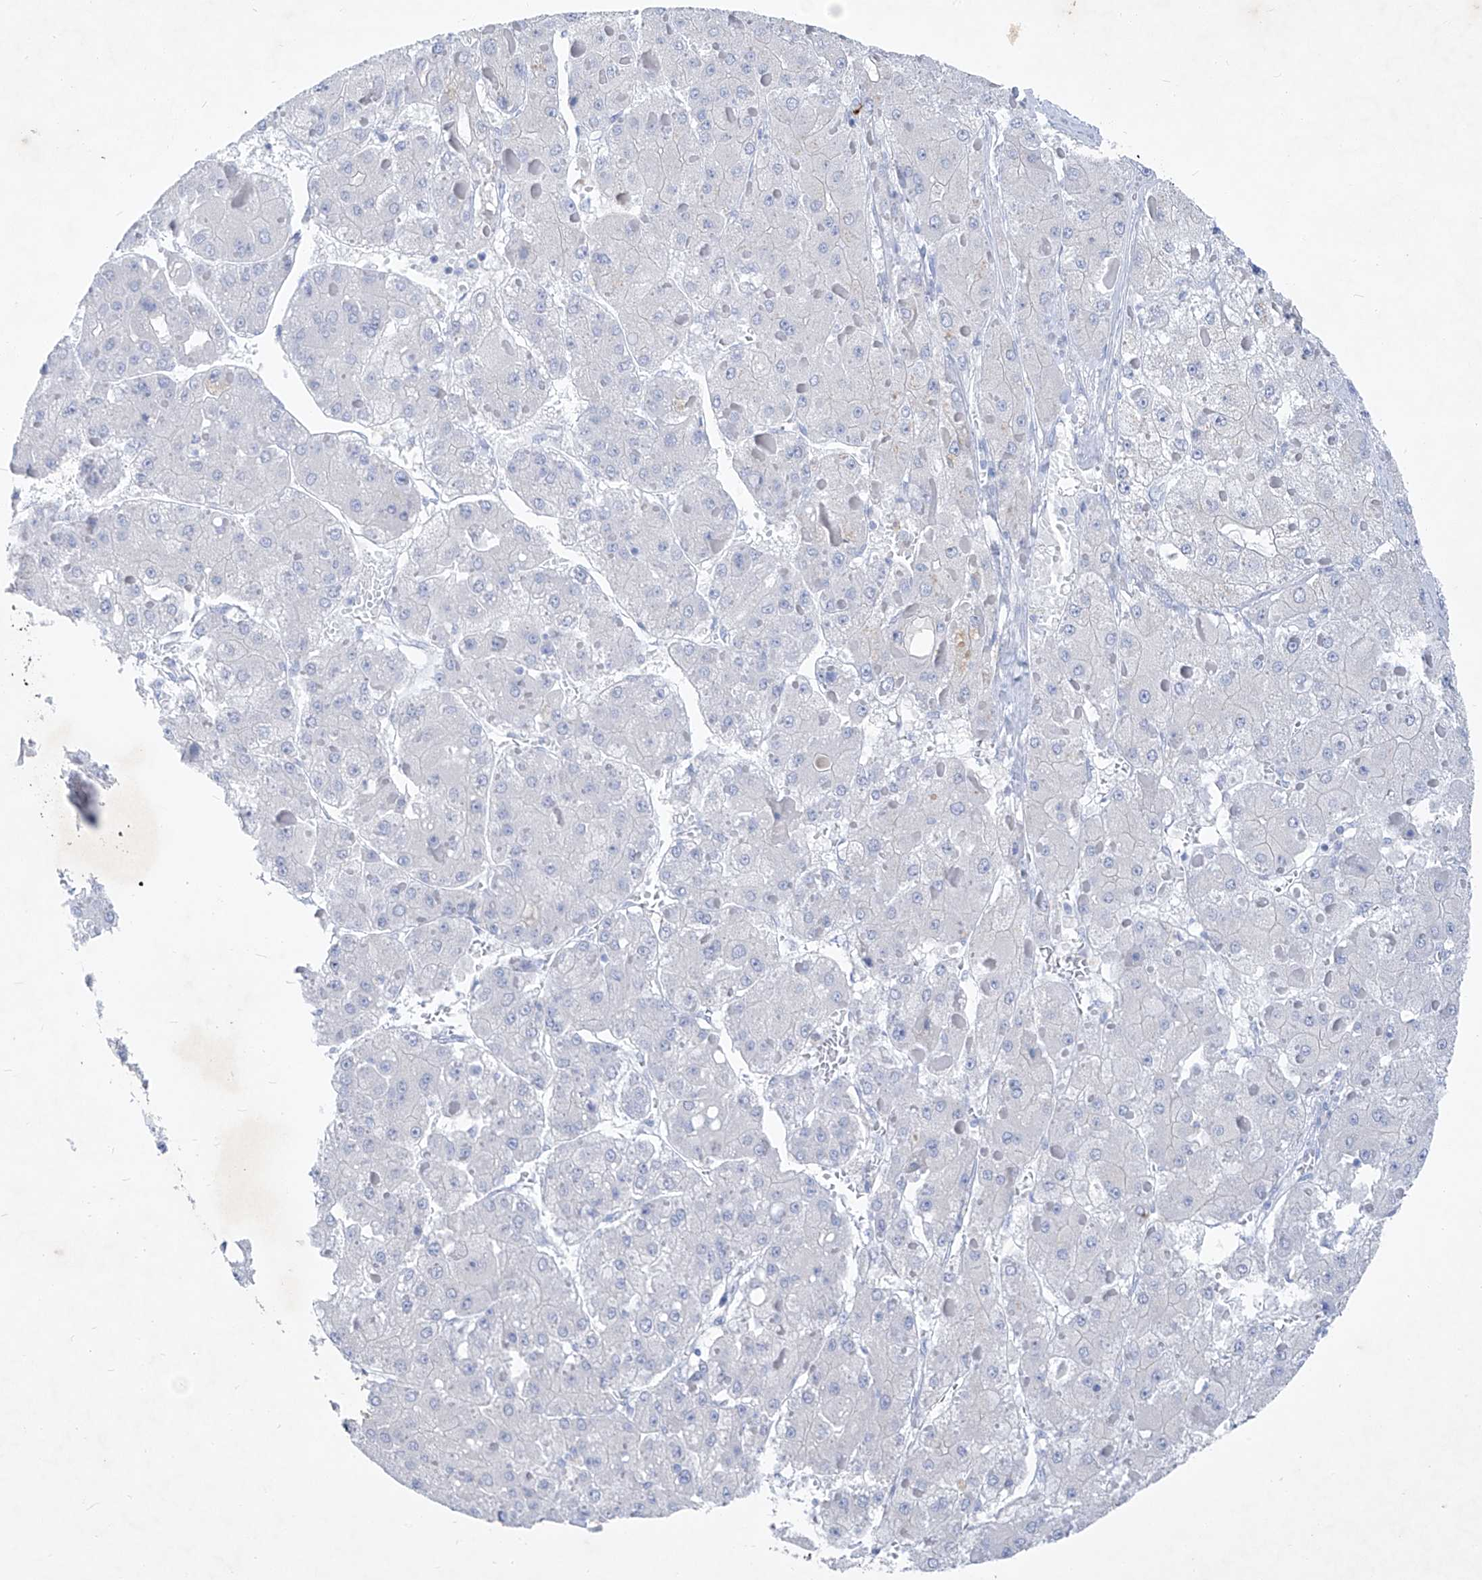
{"staining": {"intensity": "negative", "quantity": "none", "location": "none"}, "tissue": "liver cancer", "cell_type": "Tumor cells", "image_type": "cancer", "snomed": [{"axis": "morphology", "description": "Carcinoma, Hepatocellular, NOS"}, {"axis": "topography", "description": "Liver"}], "caption": "Tumor cells show no significant protein expression in liver cancer (hepatocellular carcinoma). (DAB IHC, high magnification).", "gene": "FRS3", "patient": {"sex": "female", "age": 73}}